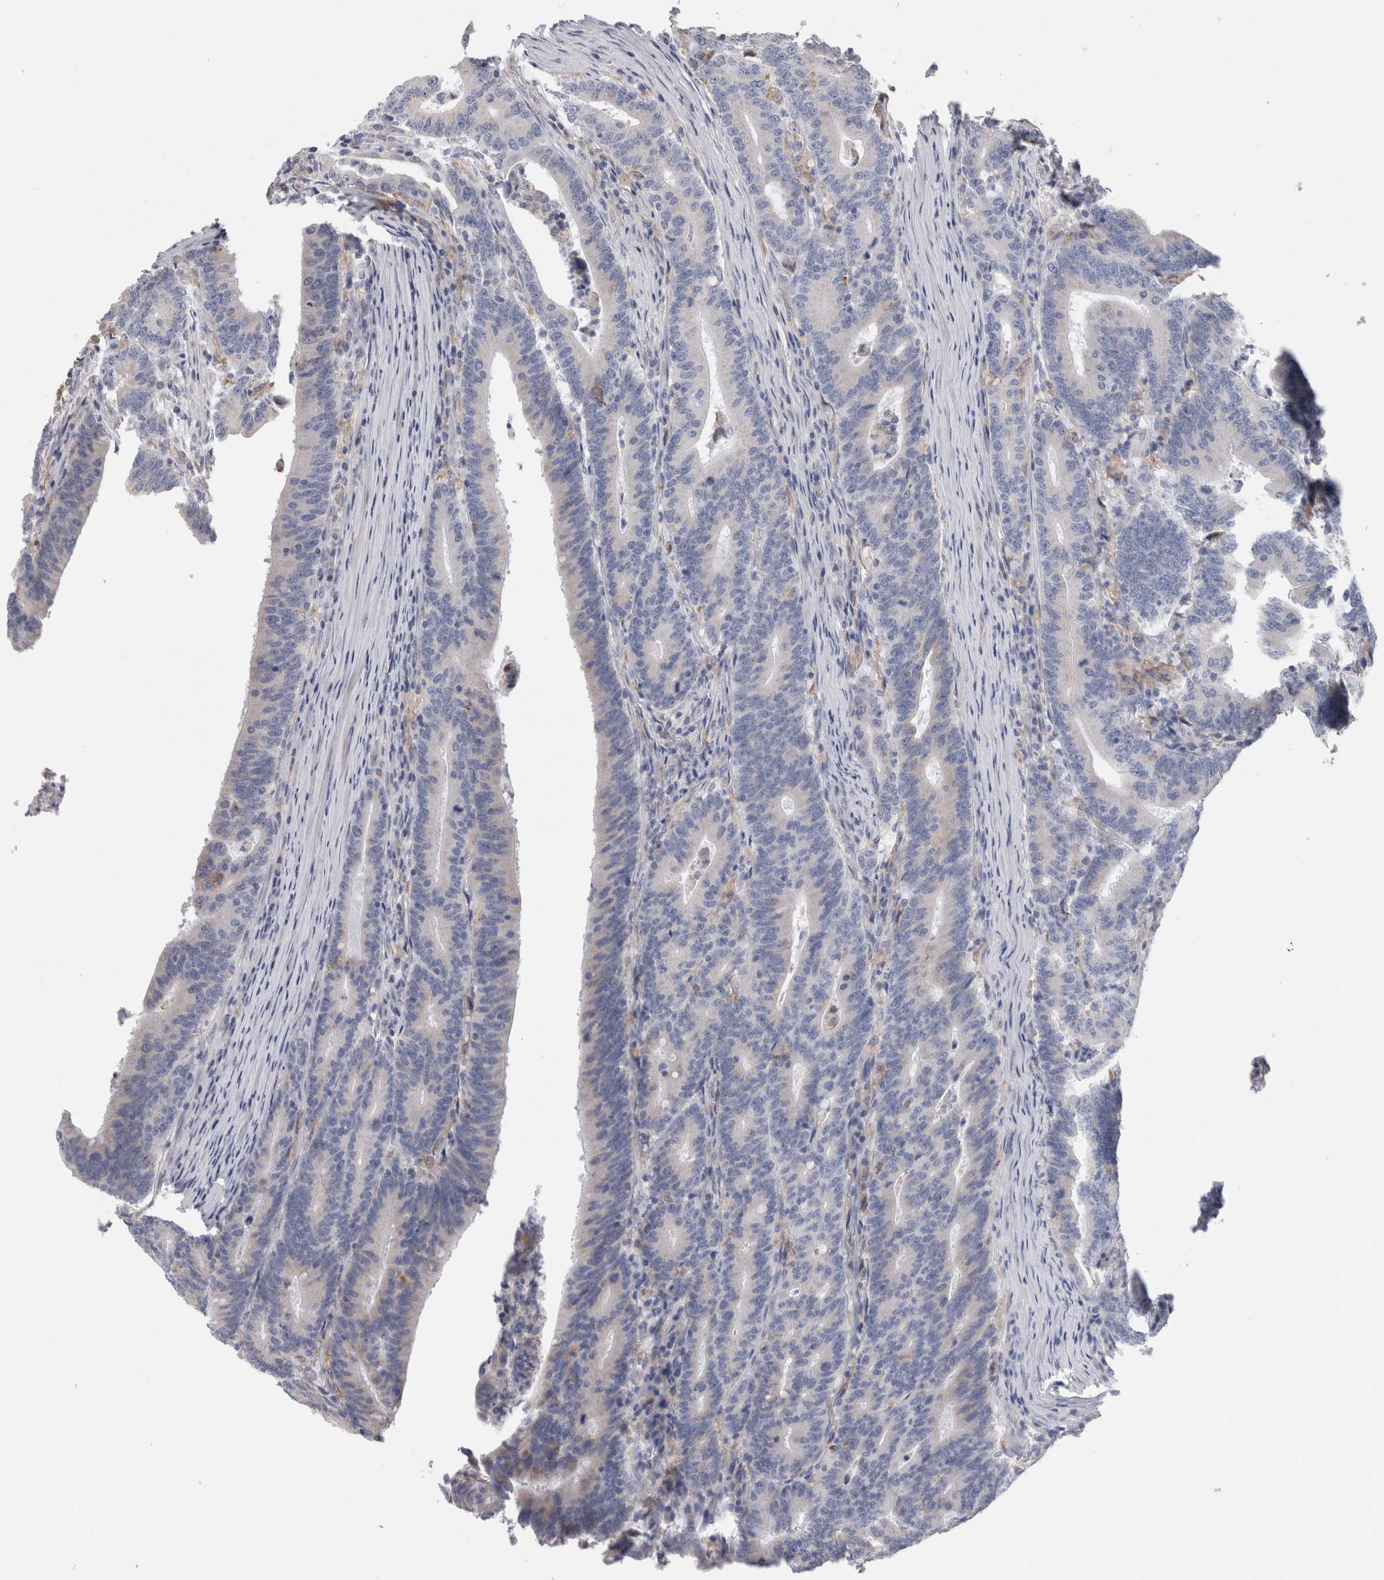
{"staining": {"intensity": "negative", "quantity": "none", "location": "none"}, "tissue": "colorectal cancer", "cell_type": "Tumor cells", "image_type": "cancer", "snomed": [{"axis": "morphology", "description": "Adenocarcinoma, NOS"}, {"axis": "topography", "description": "Colon"}], "caption": "The immunohistochemistry histopathology image has no significant expression in tumor cells of colorectal adenocarcinoma tissue.", "gene": "GDAP1", "patient": {"sex": "female", "age": 66}}